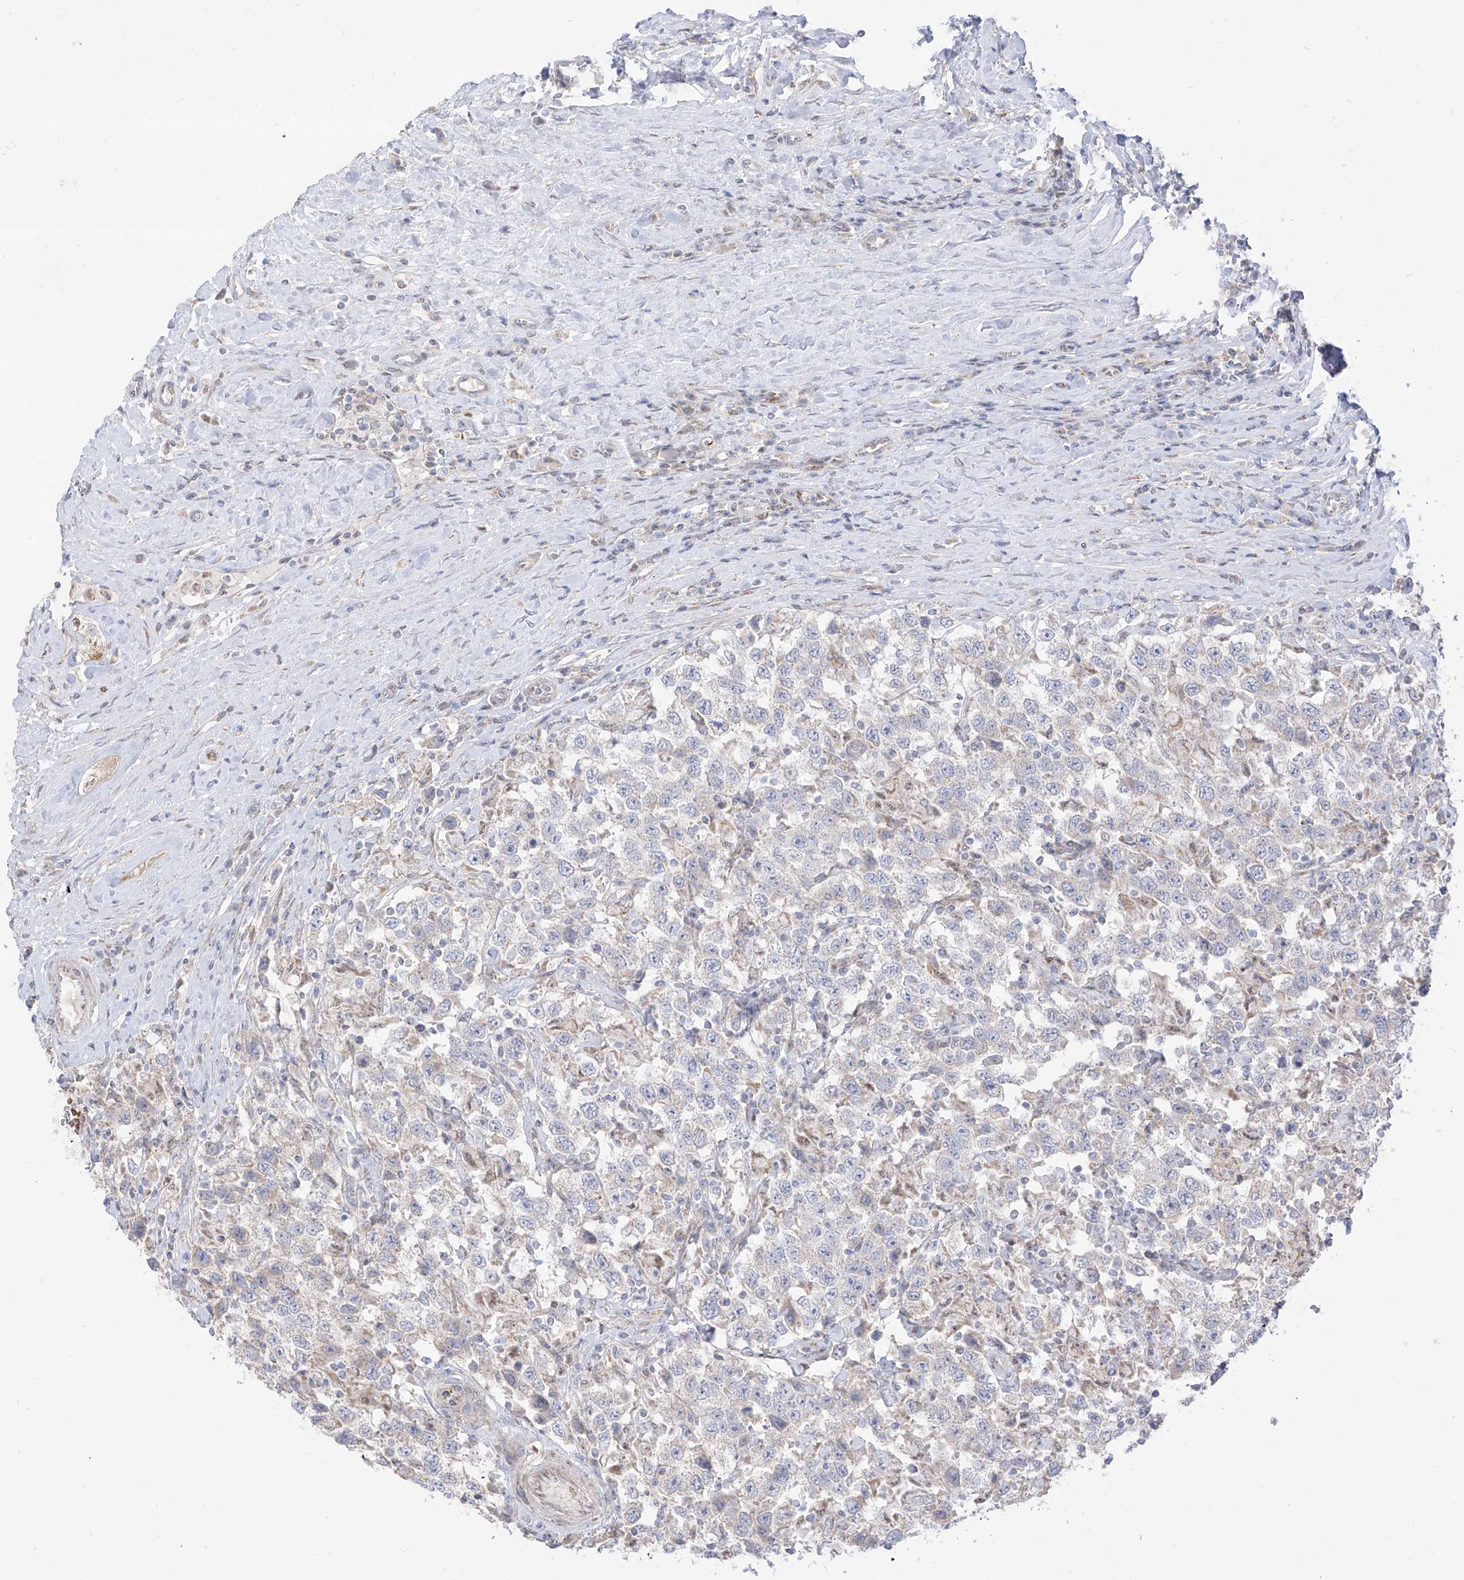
{"staining": {"intensity": "negative", "quantity": "none", "location": "none"}, "tissue": "testis cancer", "cell_type": "Tumor cells", "image_type": "cancer", "snomed": [{"axis": "morphology", "description": "Seminoma, NOS"}, {"axis": "topography", "description": "Testis"}], "caption": "Tumor cells are negative for protein expression in human testis cancer. (DAB IHC with hematoxylin counter stain).", "gene": "ARHGEF40", "patient": {"sex": "male", "age": 41}}